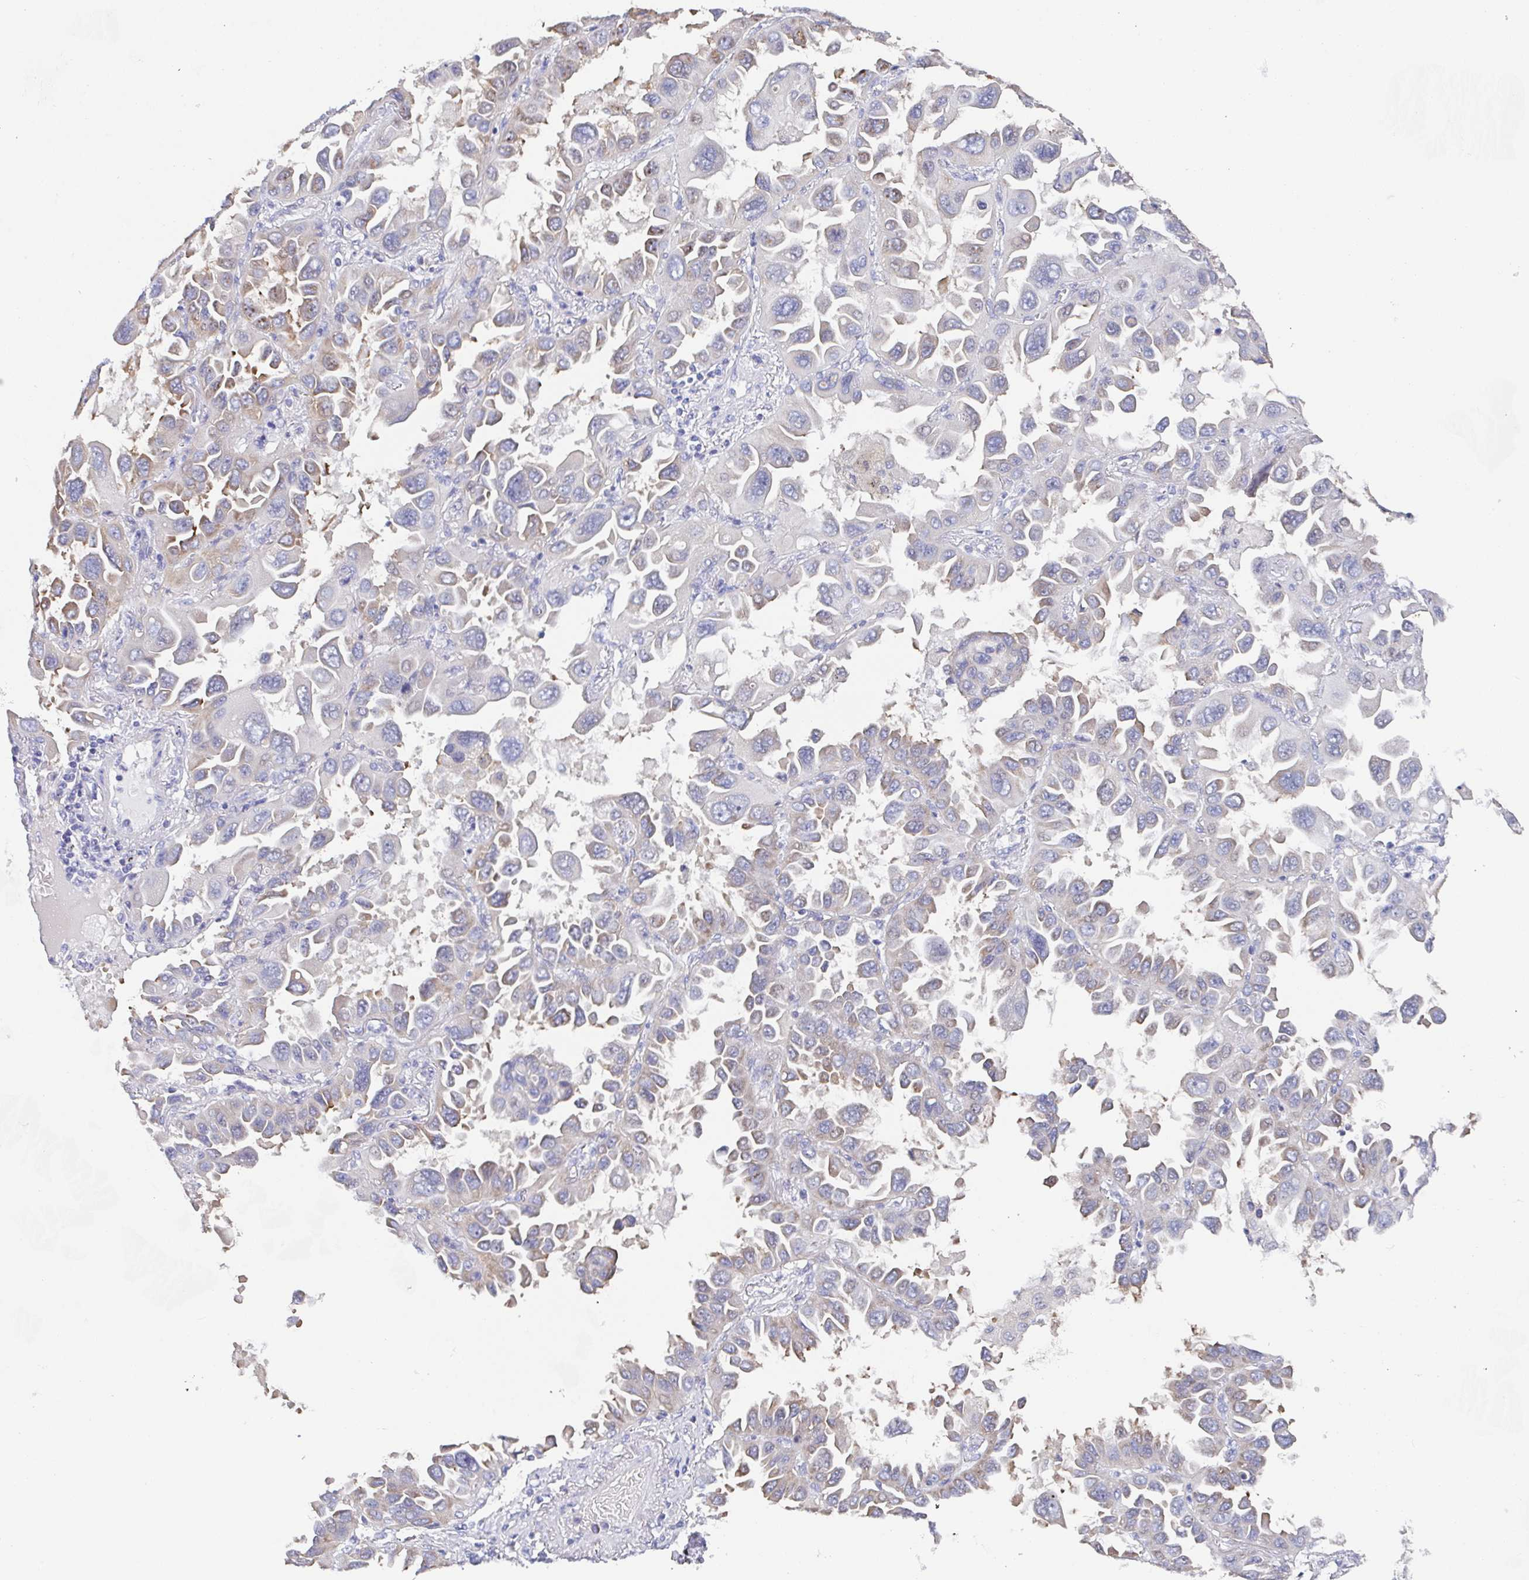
{"staining": {"intensity": "moderate", "quantity": "<25%", "location": "cytoplasmic/membranous"}, "tissue": "lung cancer", "cell_type": "Tumor cells", "image_type": "cancer", "snomed": [{"axis": "morphology", "description": "Adenocarcinoma, NOS"}, {"axis": "topography", "description": "Lung"}], "caption": "Moderate cytoplasmic/membranous expression is present in about <25% of tumor cells in lung adenocarcinoma.", "gene": "SSC4D", "patient": {"sex": "male", "age": 64}}